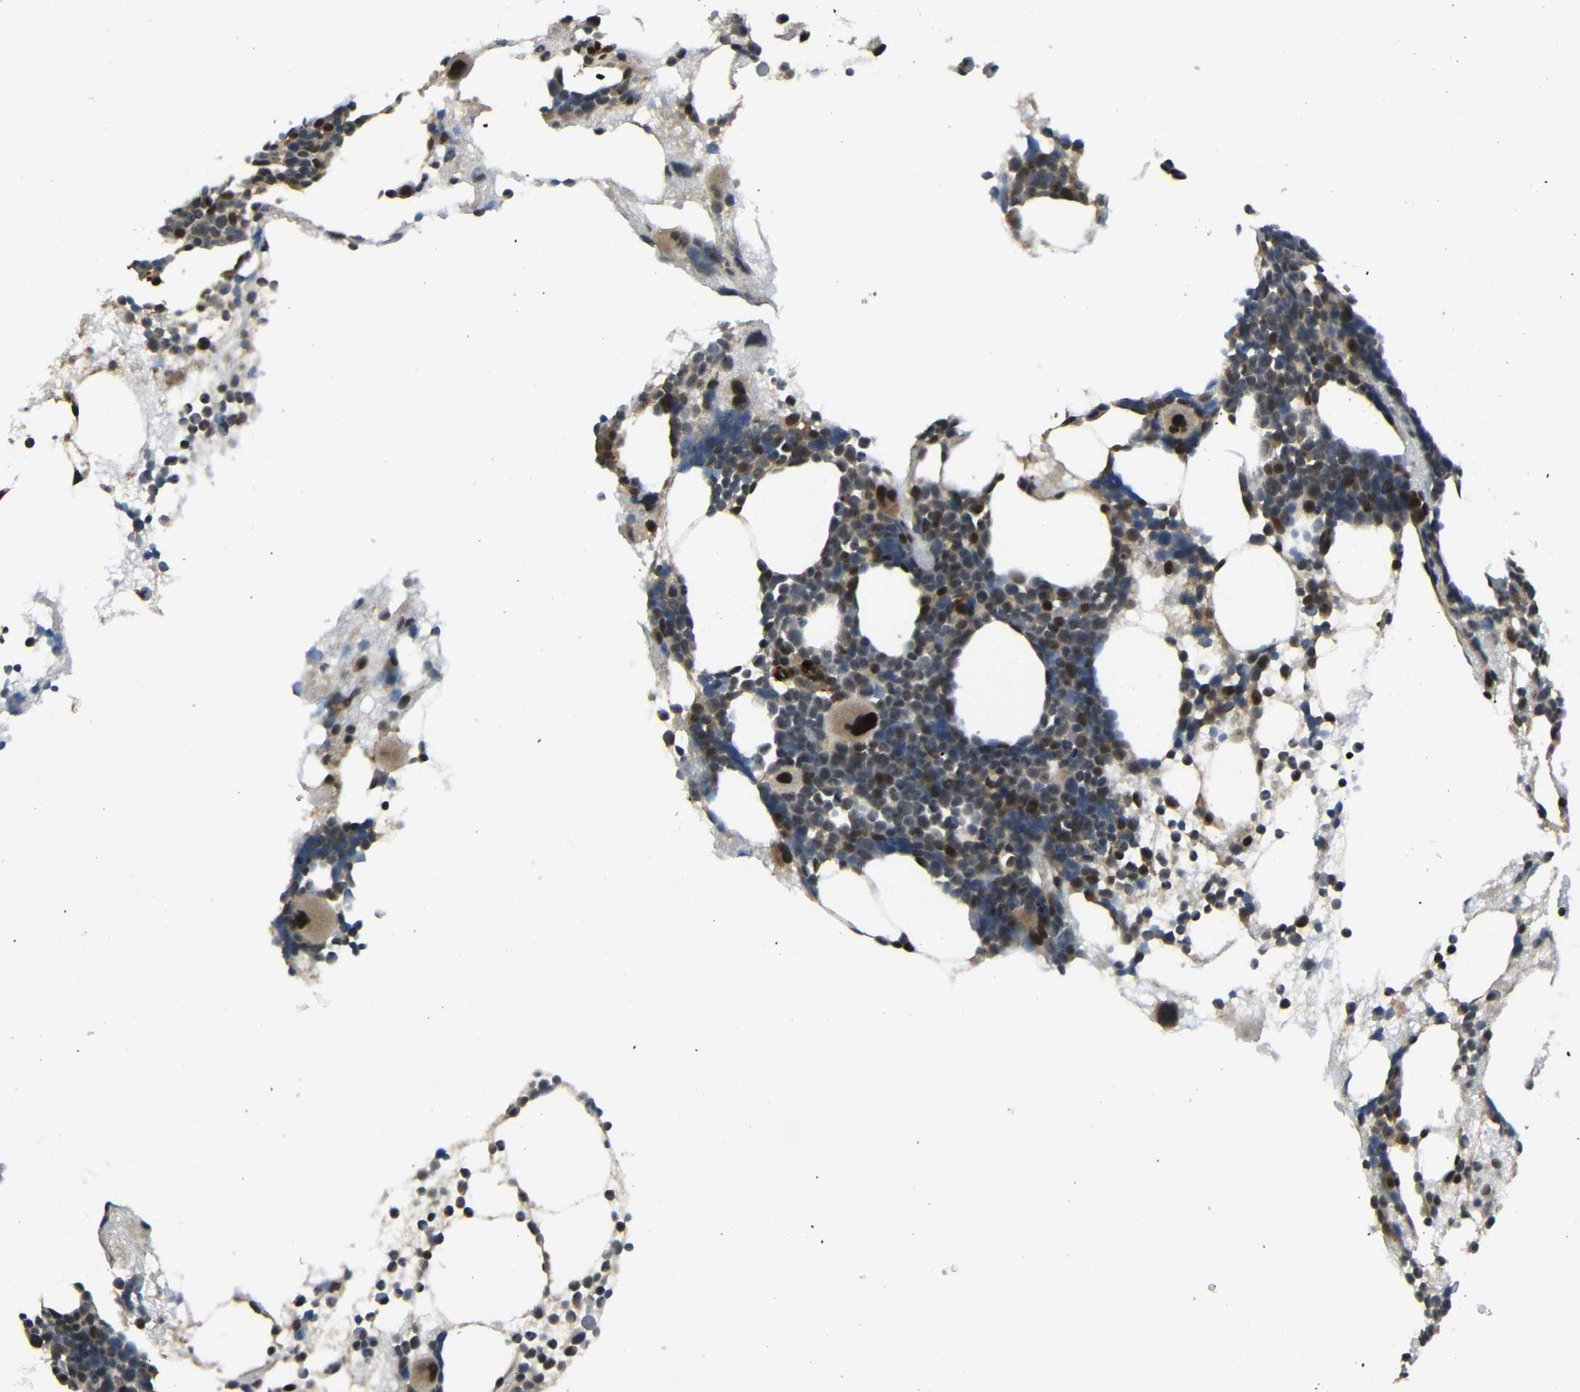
{"staining": {"intensity": "moderate", "quantity": "25%-75%", "location": "cytoplasmic/membranous,nuclear"}, "tissue": "bone marrow", "cell_type": "Hematopoietic cells", "image_type": "normal", "snomed": [{"axis": "morphology", "description": "Normal tissue, NOS"}, {"axis": "morphology", "description": "Inflammation, NOS"}, {"axis": "topography", "description": "Bone marrow"}], "caption": "Immunohistochemistry (IHC) (DAB) staining of benign human bone marrow shows moderate cytoplasmic/membranous,nuclear protein staining in about 25%-75% of hematopoietic cells. (brown staining indicates protein expression, while blue staining denotes nuclei).", "gene": "TBX2", "patient": {"sex": "female", "age": 76}}